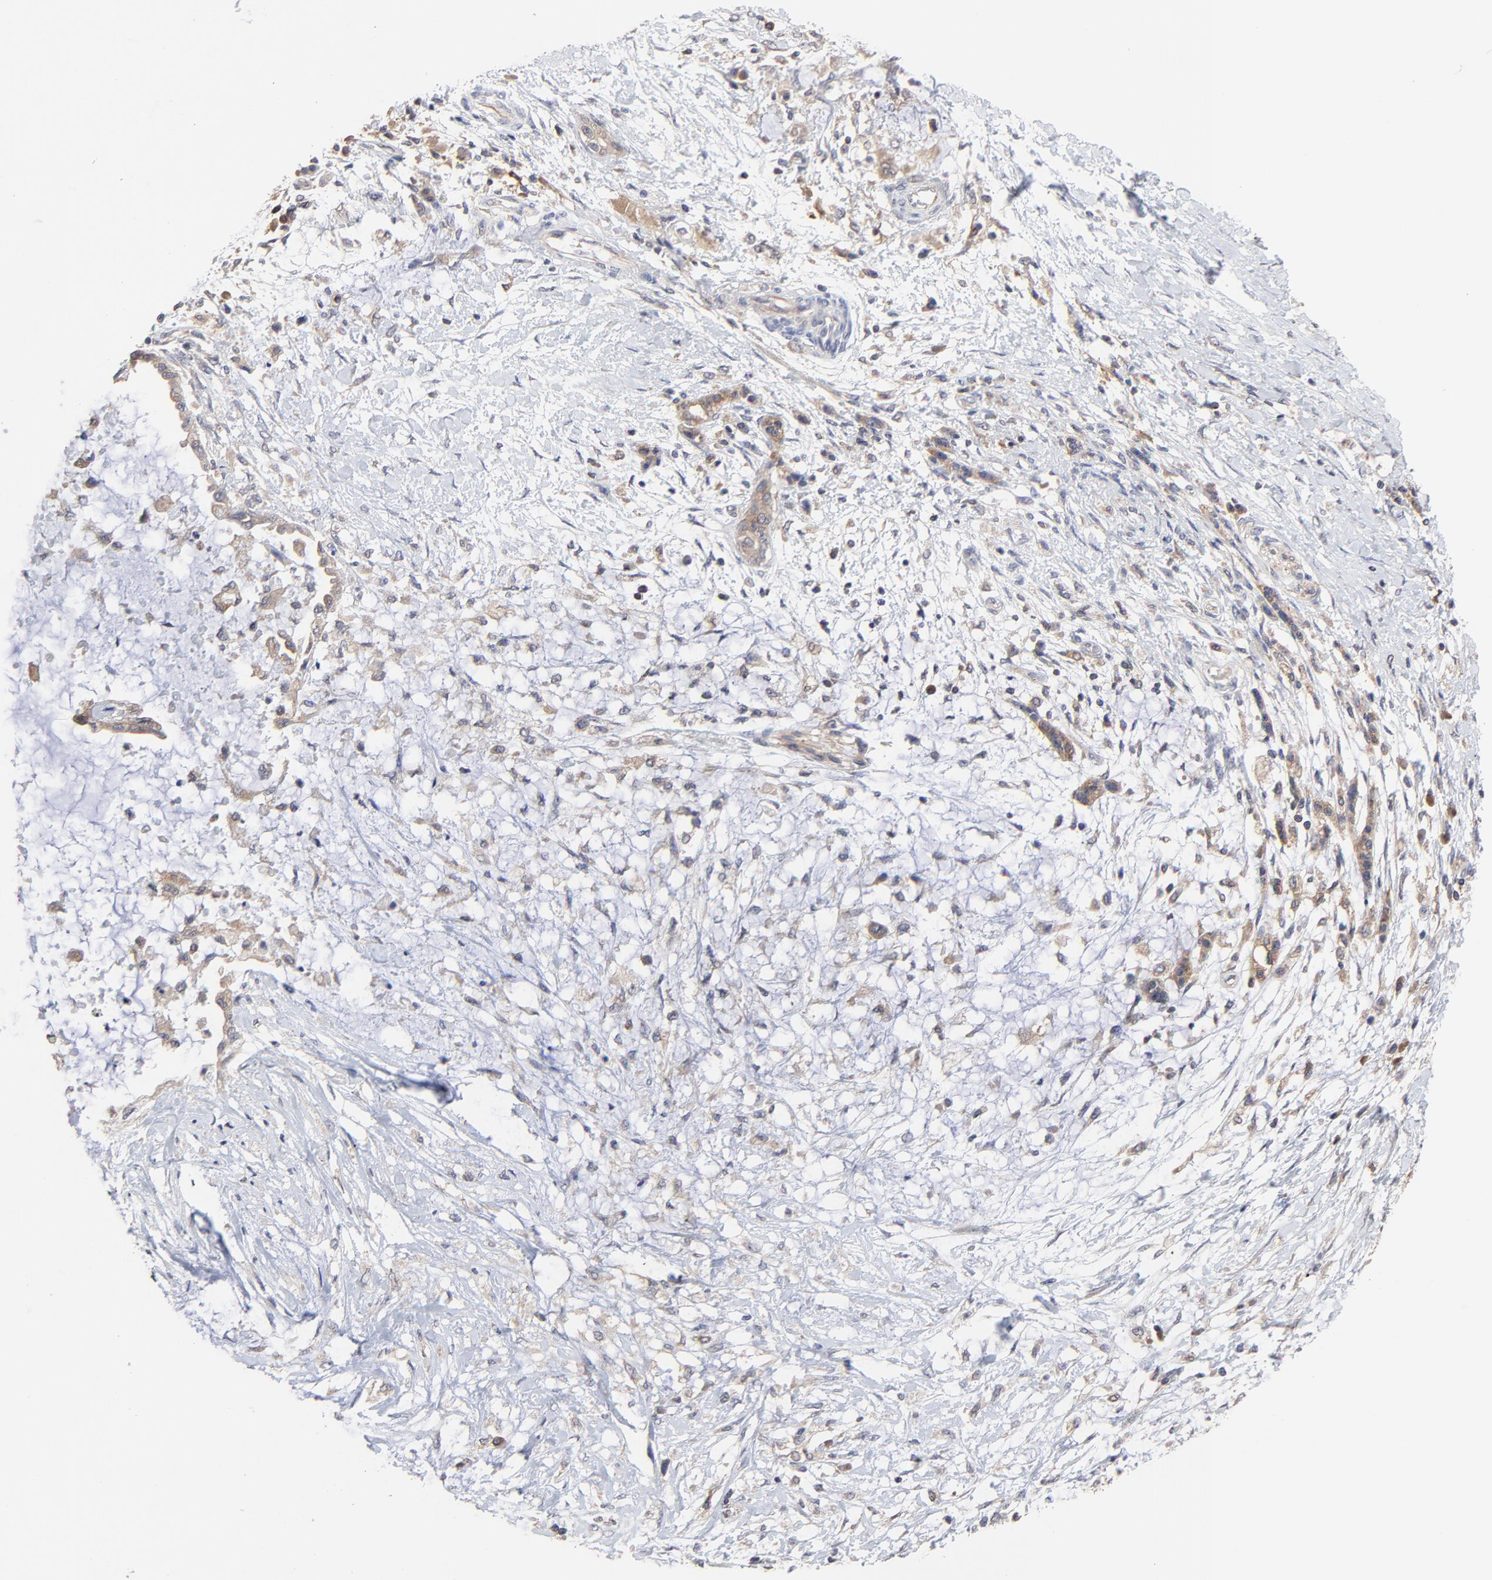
{"staining": {"intensity": "moderate", "quantity": ">75%", "location": "cytoplasmic/membranous"}, "tissue": "pancreatic cancer", "cell_type": "Tumor cells", "image_type": "cancer", "snomed": [{"axis": "morphology", "description": "Adenocarcinoma, NOS"}, {"axis": "topography", "description": "Pancreas"}], "caption": "Protein expression analysis of human pancreatic adenocarcinoma reveals moderate cytoplasmic/membranous positivity in approximately >75% of tumor cells.", "gene": "RAB9A", "patient": {"sex": "female", "age": 64}}